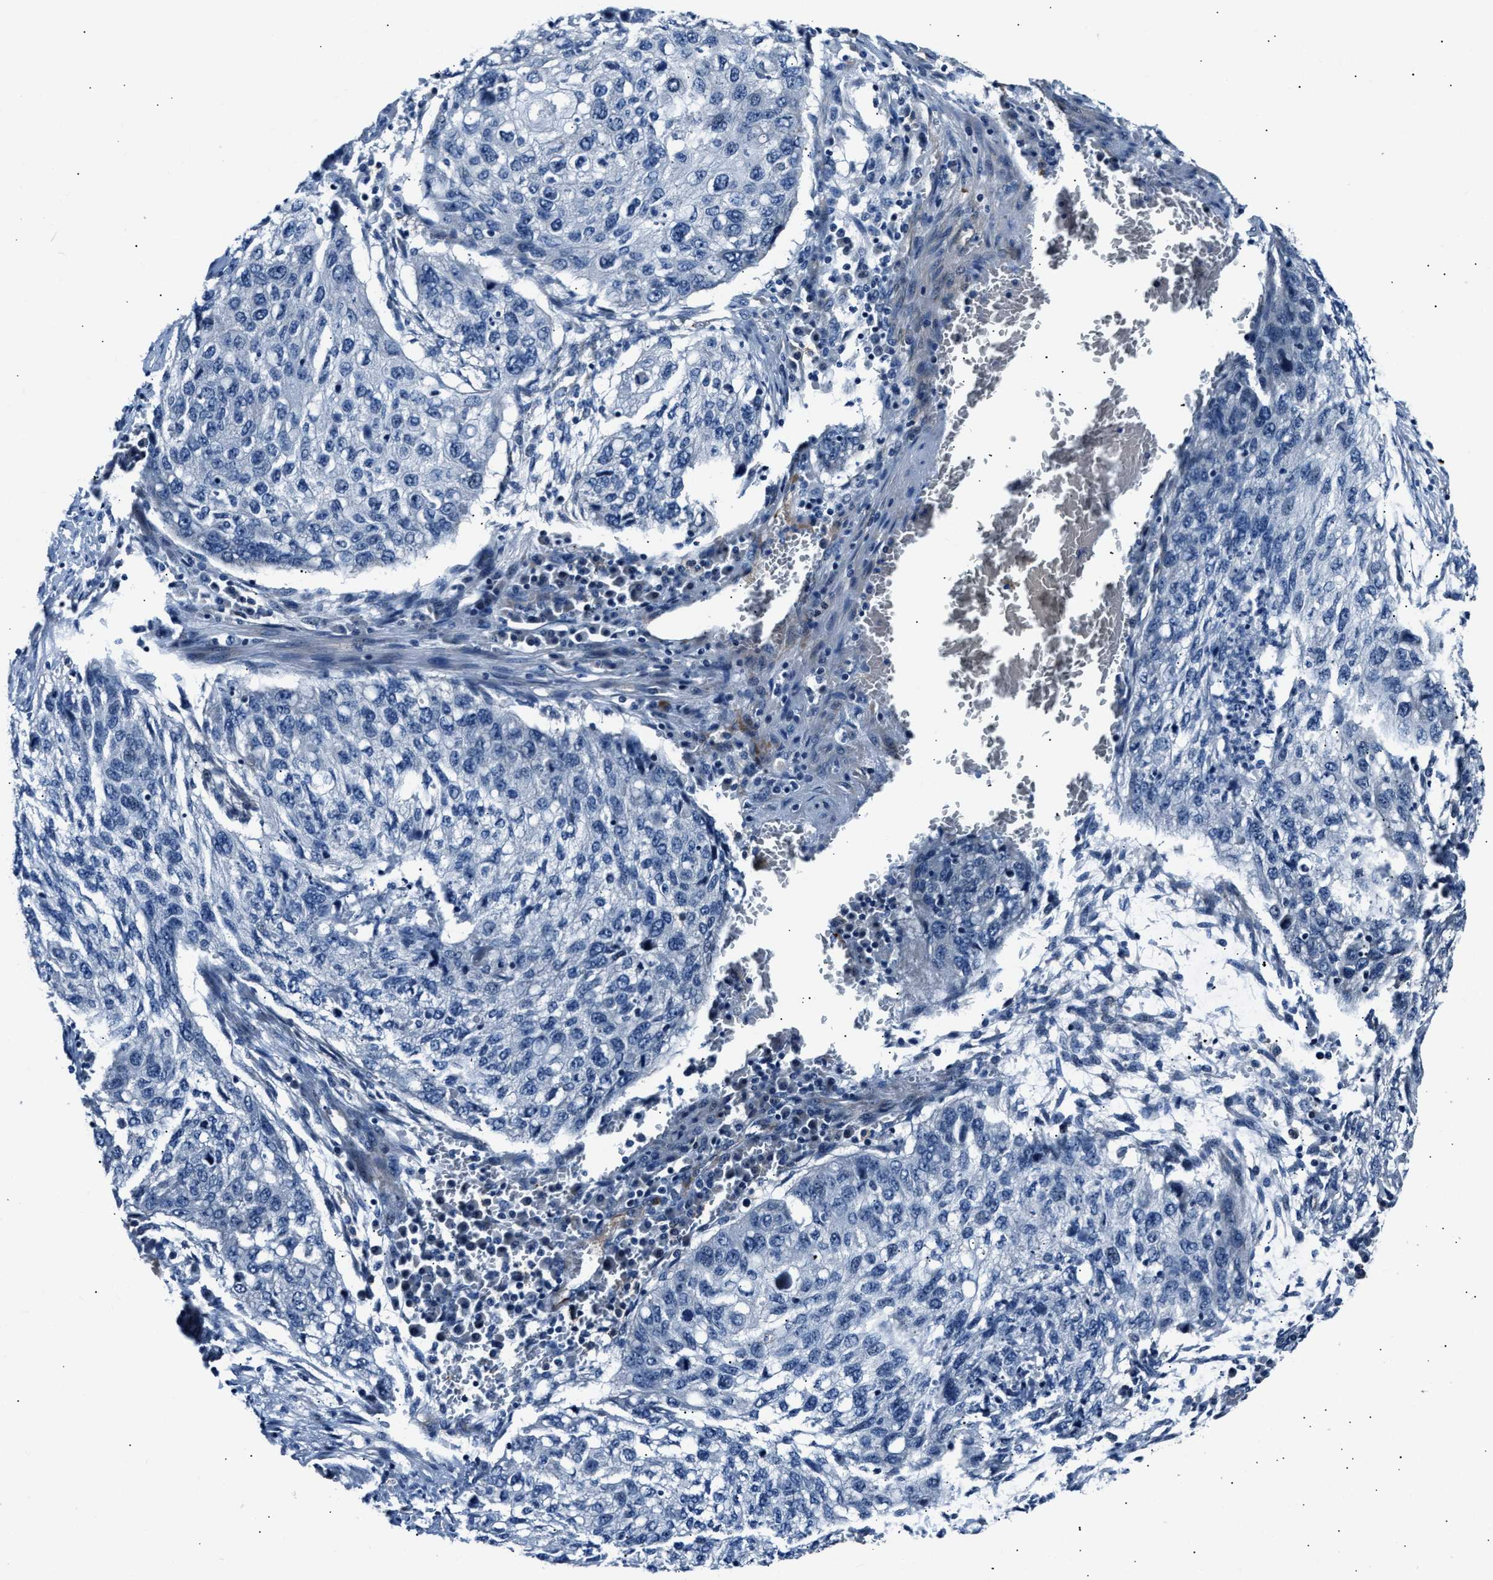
{"staining": {"intensity": "negative", "quantity": "none", "location": "none"}, "tissue": "lung cancer", "cell_type": "Tumor cells", "image_type": "cancer", "snomed": [{"axis": "morphology", "description": "Squamous cell carcinoma, NOS"}, {"axis": "topography", "description": "Lung"}], "caption": "Photomicrograph shows no significant protein staining in tumor cells of squamous cell carcinoma (lung).", "gene": "MPDZ", "patient": {"sex": "female", "age": 63}}